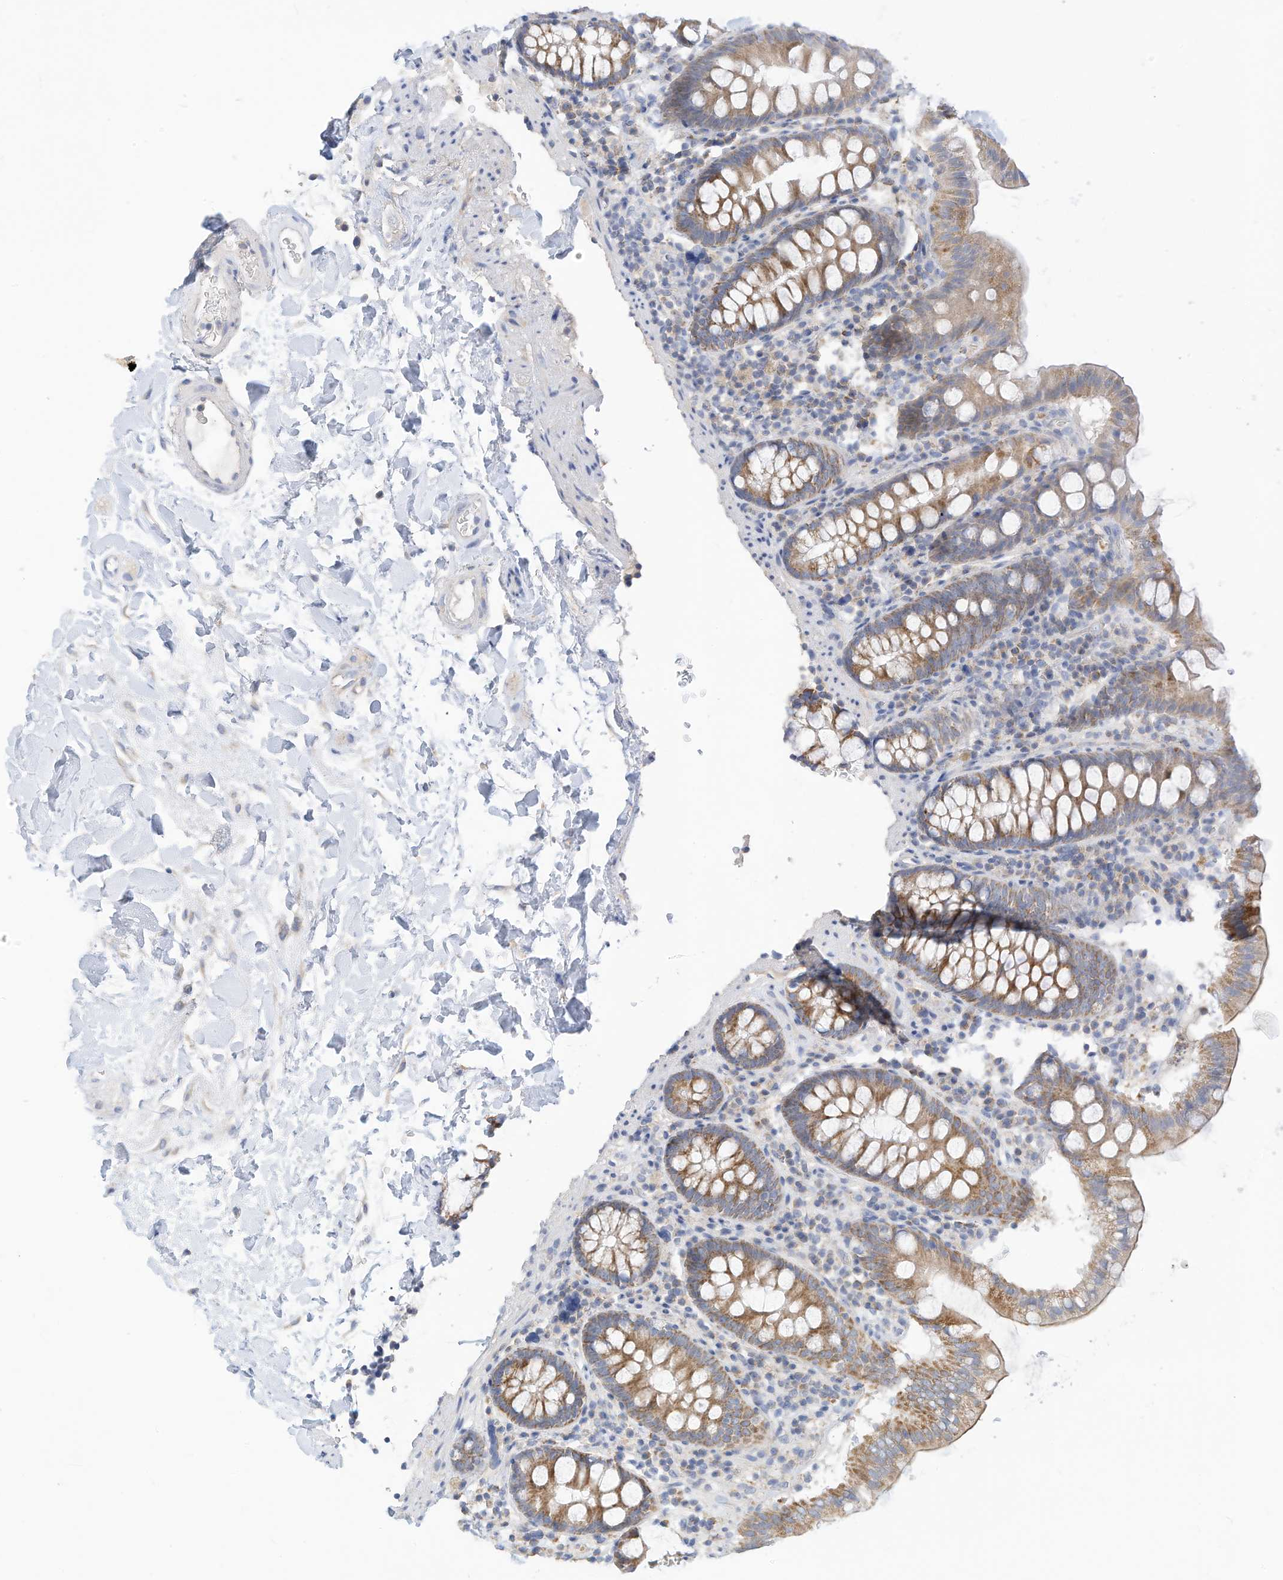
{"staining": {"intensity": "negative", "quantity": "none", "location": "none"}, "tissue": "colon", "cell_type": "Endothelial cells", "image_type": "normal", "snomed": [{"axis": "morphology", "description": "Normal tissue, NOS"}, {"axis": "topography", "description": "Colon"}], "caption": "Immunohistochemistry (IHC) micrograph of normal human colon stained for a protein (brown), which shows no positivity in endothelial cells.", "gene": "RHOH", "patient": {"sex": "female", "age": 79}}